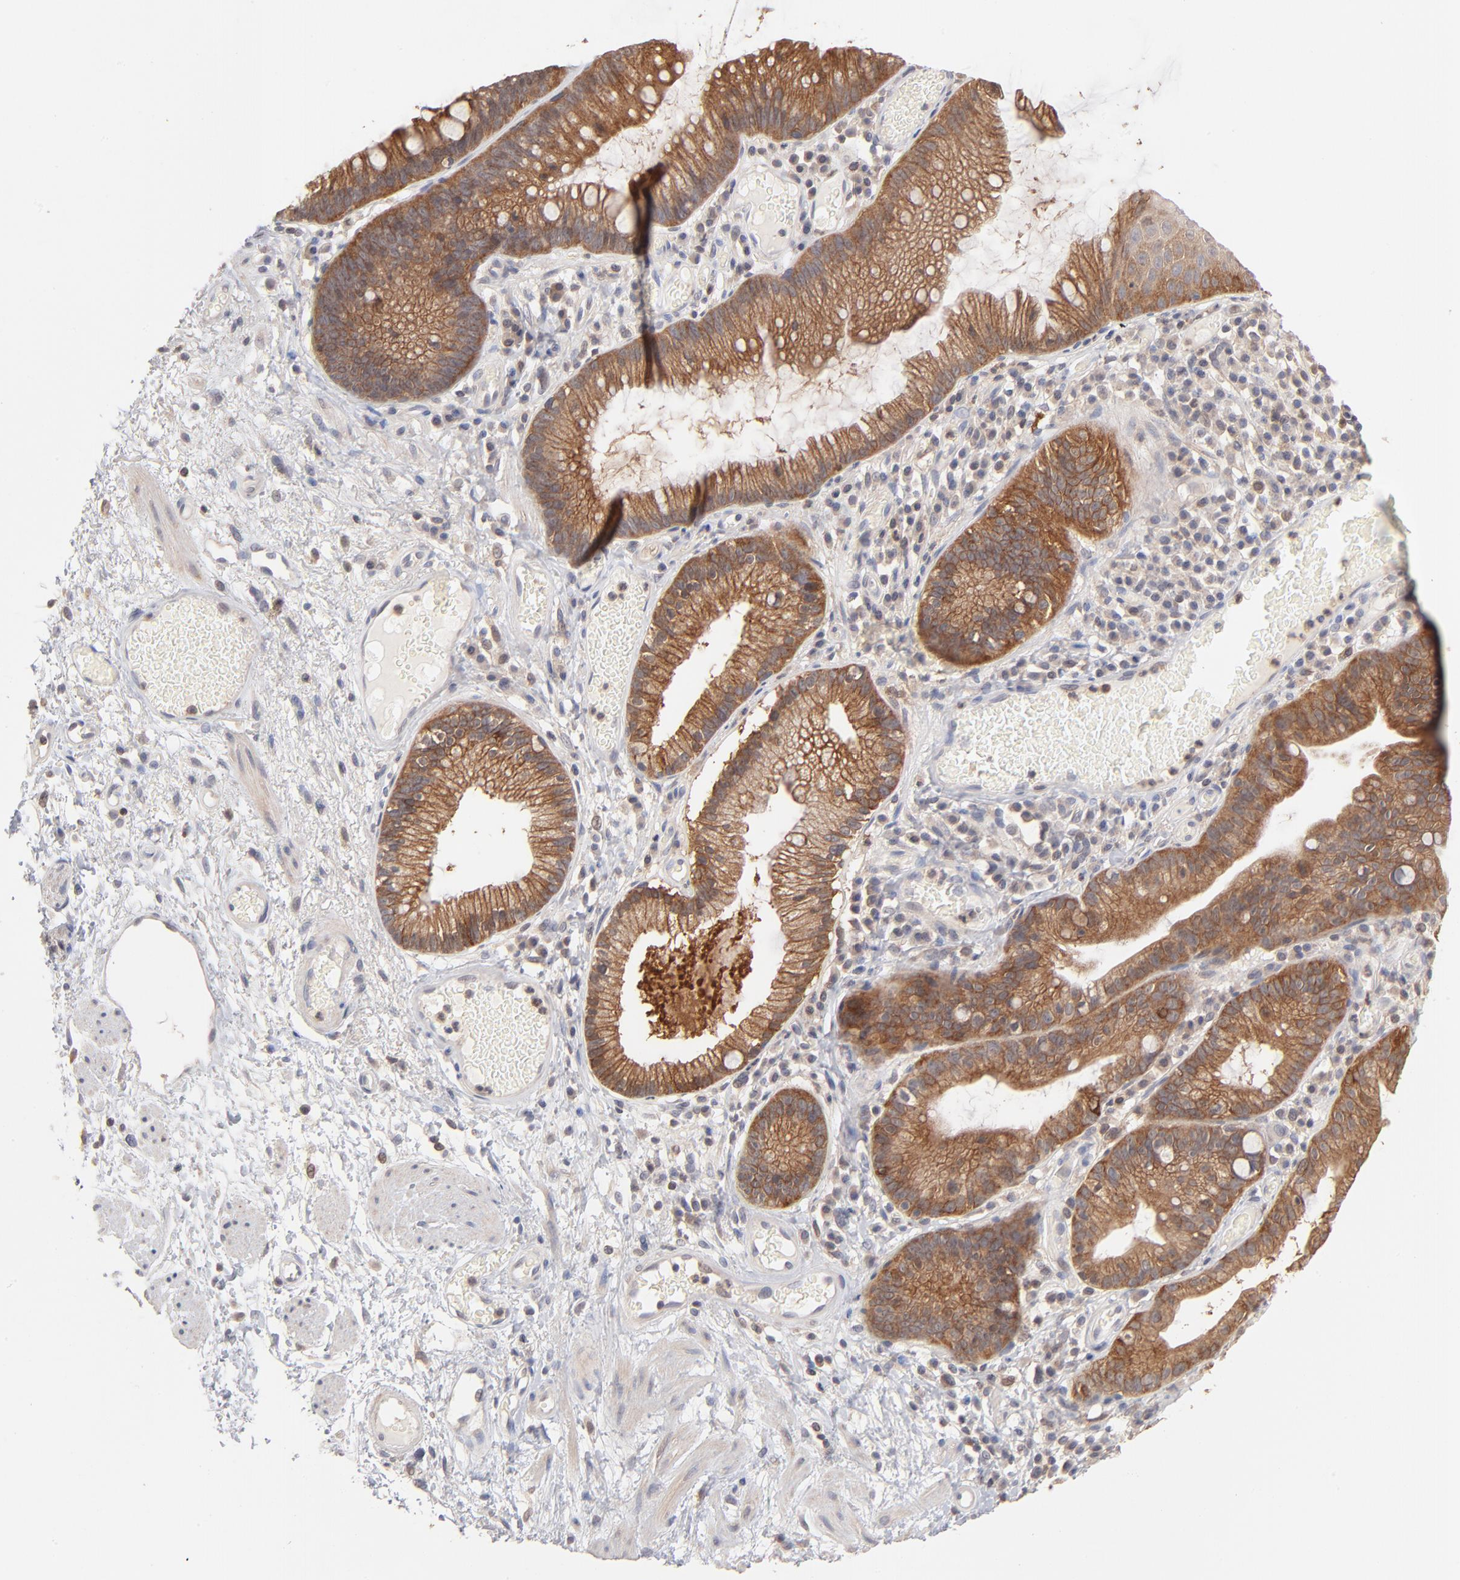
{"staining": {"intensity": "moderate", "quantity": "25%-75%", "location": "cytoplasmic/membranous"}, "tissue": "skin", "cell_type": "Epidermal cells", "image_type": "normal", "snomed": [{"axis": "morphology", "description": "Normal tissue, NOS"}, {"axis": "morphology", "description": "Hemorrhoids"}, {"axis": "morphology", "description": "Inflammation, NOS"}, {"axis": "topography", "description": "Anal"}], "caption": "A histopathology image showing moderate cytoplasmic/membranous staining in about 25%-75% of epidermal cells in benign skin, as visualized by brown immunohistochemical staining.", "gene": "IVNS1ABP", "patient": {"sex": "male", "age": 60}}